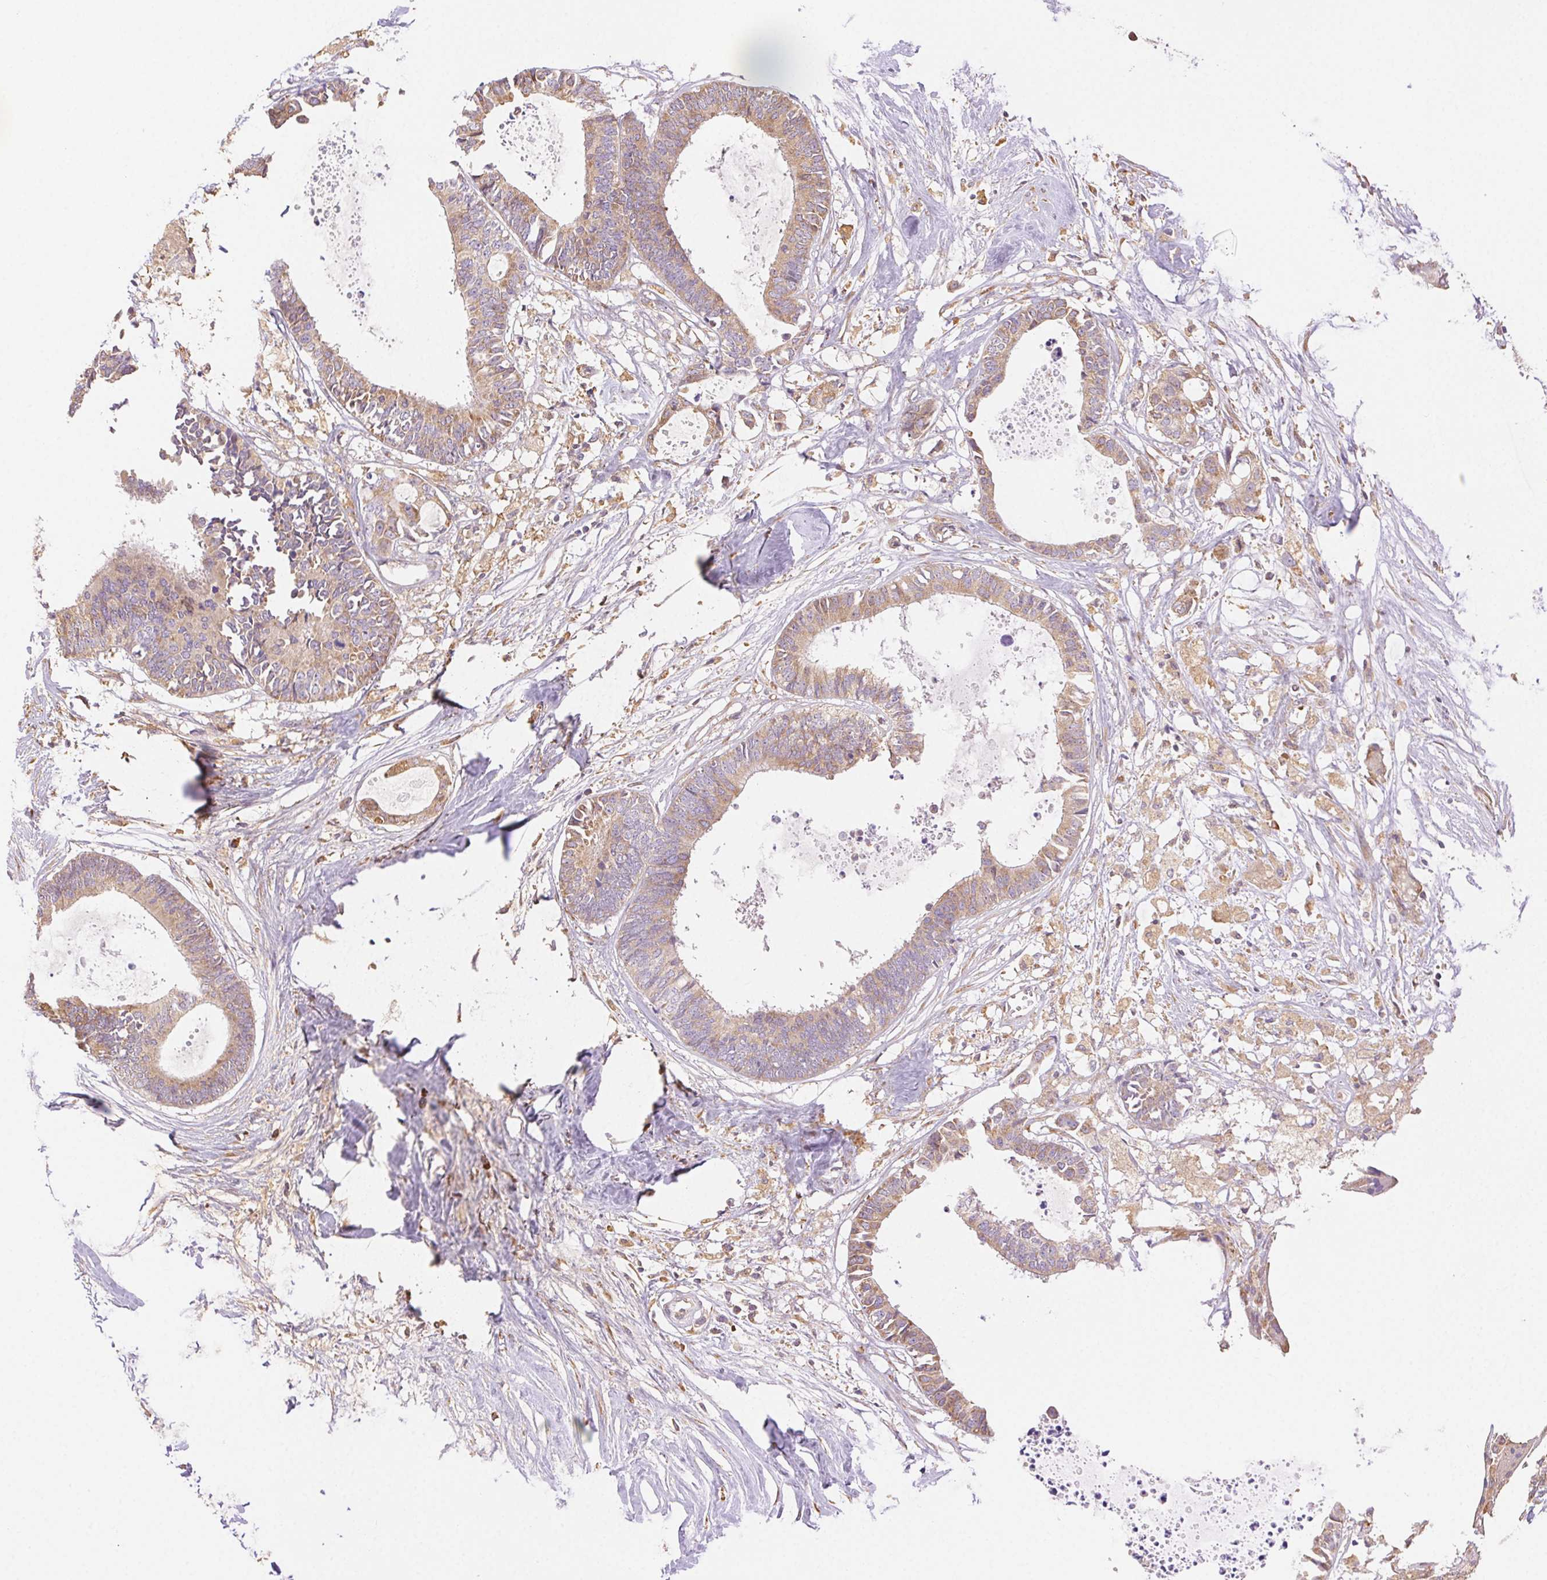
{"staining": {"intensity": "weak", "quantity": ">75%", "location": "cytoplasmic/membranous"}, "tissue": "colorectal cancer", "cell_type": "Tumor cells", "image_type": "cancer", "snomed": [{"axis": "morphology", "description": "Adenocarcinoma, NOS"}, {"axis": "topography", "description": "Colon"}, {"axis": "topography", "description": "Rectum"}], "caption": "Colorectal adenocarcinoma stained for a protein (brown) reveals weak cytoplasmic/membranous positive expression in approximately >75% of tumor cells.", "gene": "ENTREP1", "patient": {"sex": "male", "age": 57}}